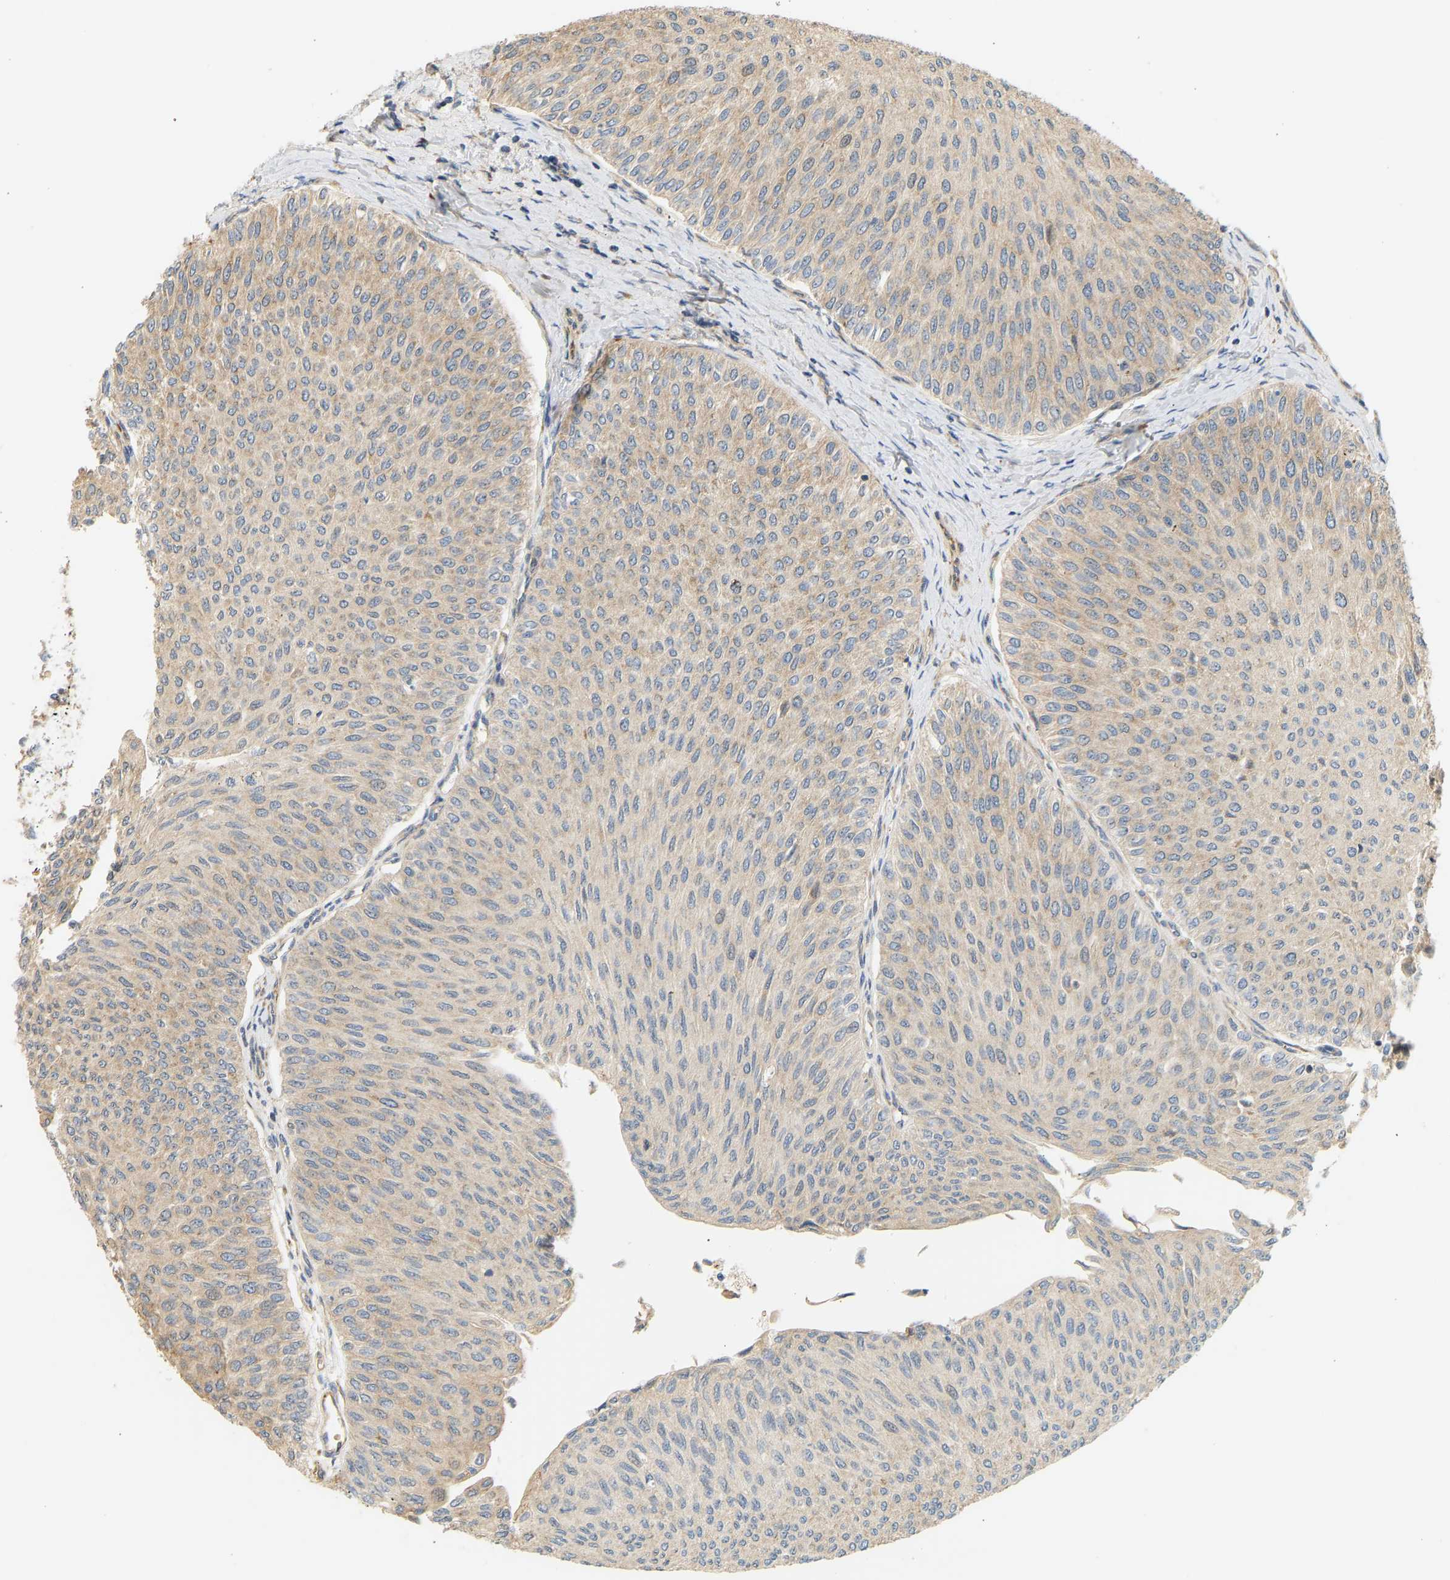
{"staining": {"intensity": "moderate", "quantity": ">75%", "location": "cytoplasmic/membranous"}, "tissue": "urothelial cancer", "cell_type": "Tumor cells", "image_type": "cancer", "snomed": [{"axis": "morphology", "description": "Urothelial carcinoma, Low grade"}, {"axis": "topography", "description": "Urinary bladder"}], "caption": "Tumor cells reveal medium levels of moderate cytoplasmic/membranous staining in about >75% of cells in human urothelial carcinoma (low-grade).", "gene": "RPS14", "patient": {"sex": "male", "age": 78}}